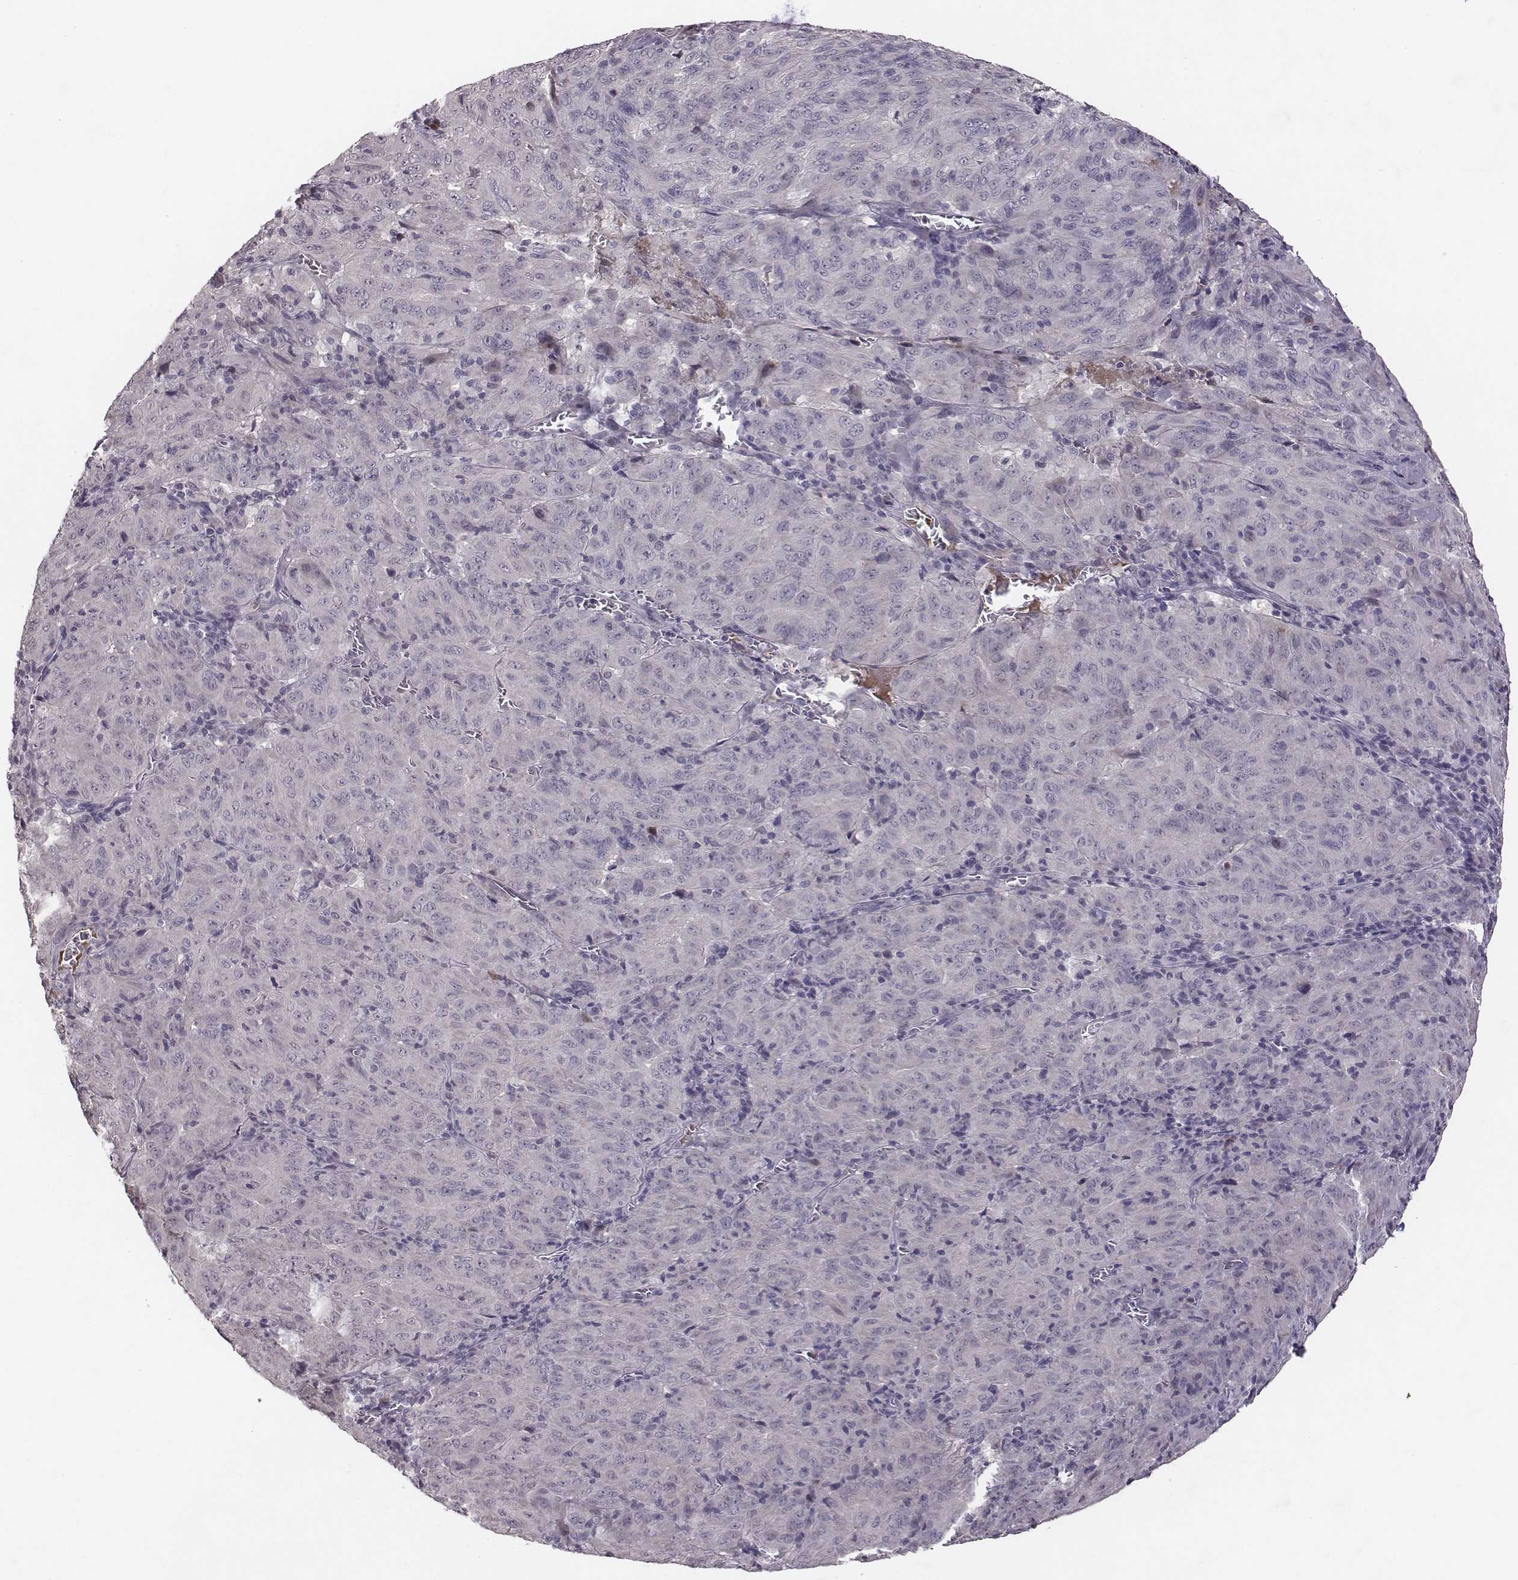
{"staining": {"intensity": "negative", "quantity": "none", "location": "none"}, "tissue": "pancreatic cancer", "cell_type": "Tumor cells", "image_type": "cancer", "snomed": [{"axis": "morphology", "description": "Adenocarcinoma, NOS"}, {"axis": "topography", "description": "Pancreas"}], "caption": "Human pancreatic cancer (adenocarcinoma) stained for a protein using immunohistochemistry (IHC) exhibits no positivity in tumor cells.", "gene": "SLC22A6", "patient": {"sex": "male", "age": 63}}